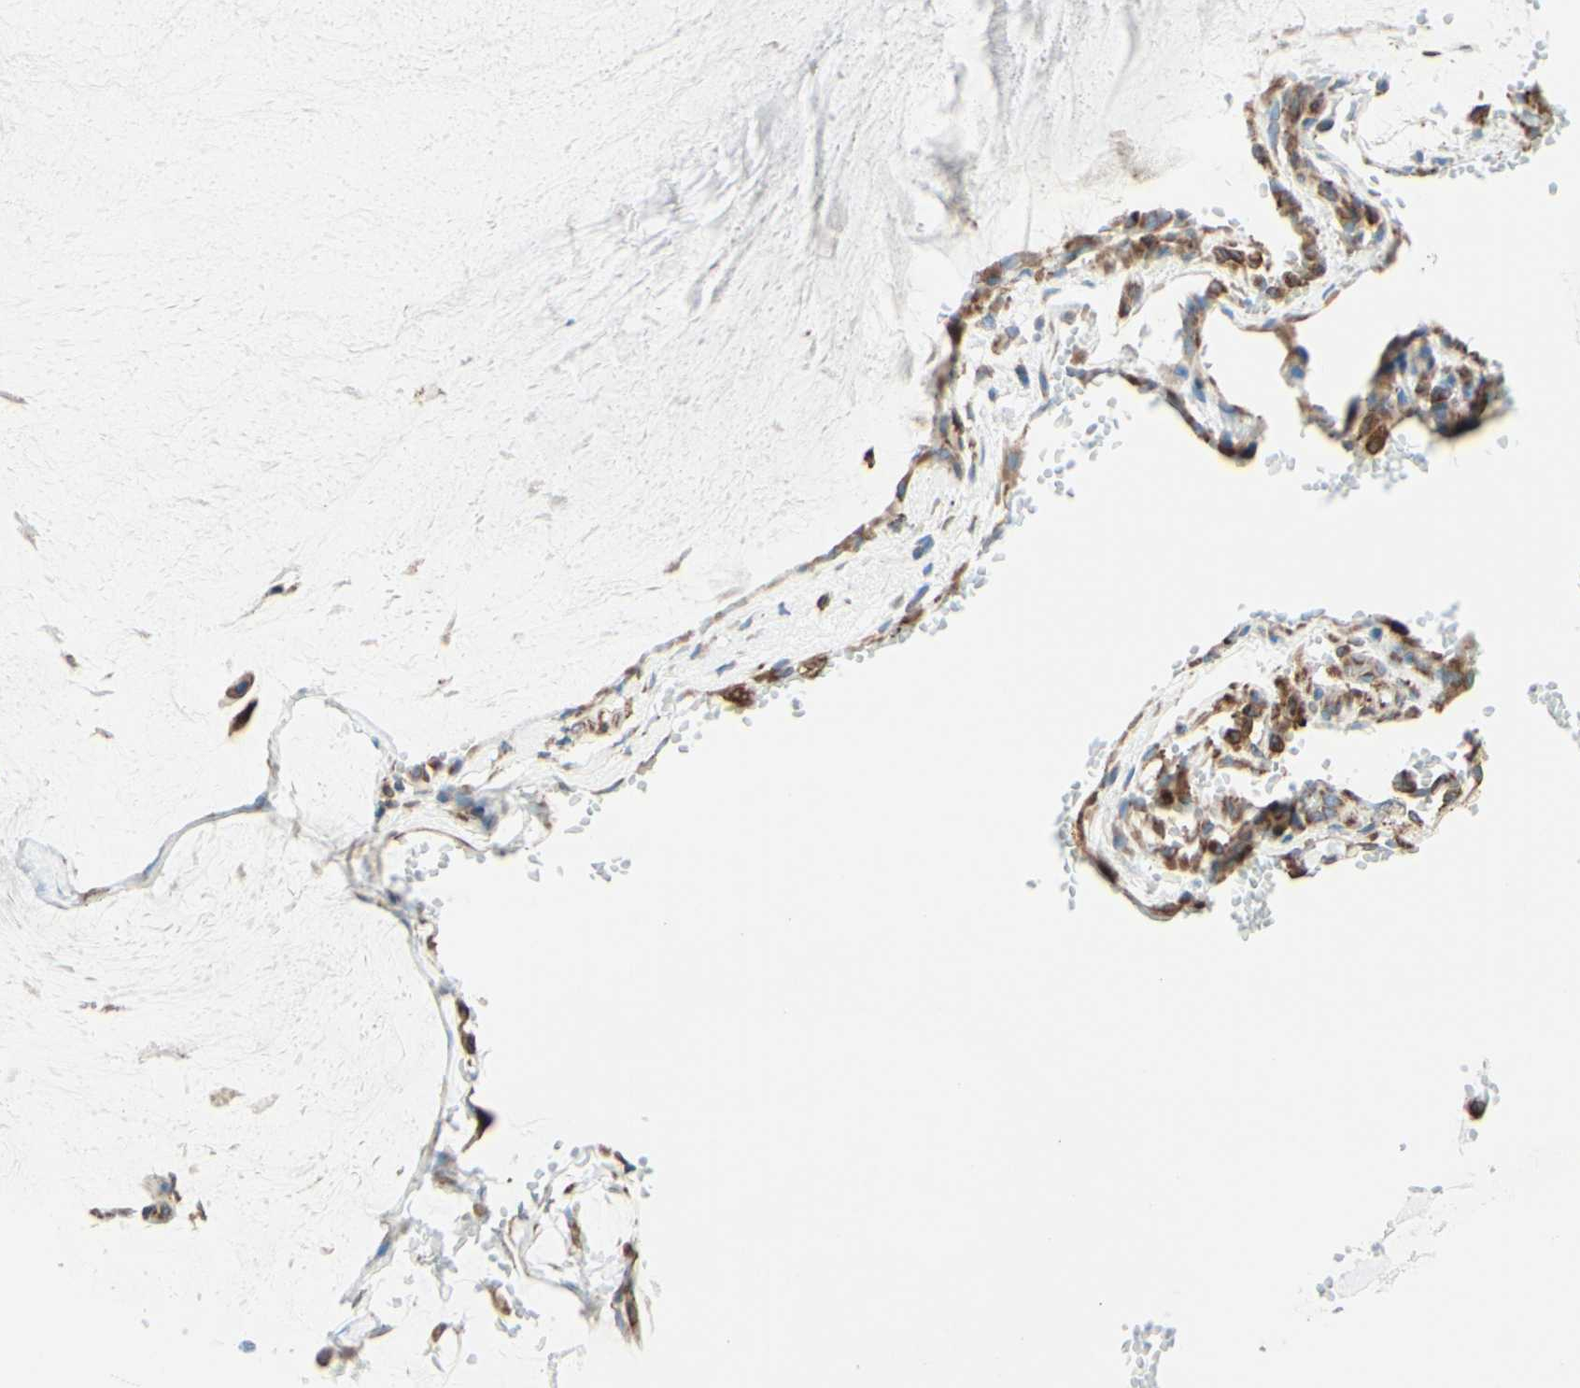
{"staining": {"intensity": "moderate", "quantity": ">75%", "location": "cytoplasmic/membranous"}, "tissue": "ovarian cancer", "cell_type": "Tumor cells", "image_type": "cancer", "snomed": [{"axis": "morphology", "description": "Cystadenocarcinoma, mucinous, NOS"}, {"axis": "topography", "description": "Ovary"}], "caption": "Immunohistochemical staining of ovarian cancer reveals moderate cytoplasmic/membranous protein expression in about >75% of tumor cells. Ihc stains the protein in brown and the nuclei are stained blue.", "gene": "DNAJB11", "patient": {"sex": "female", "age": 39}}